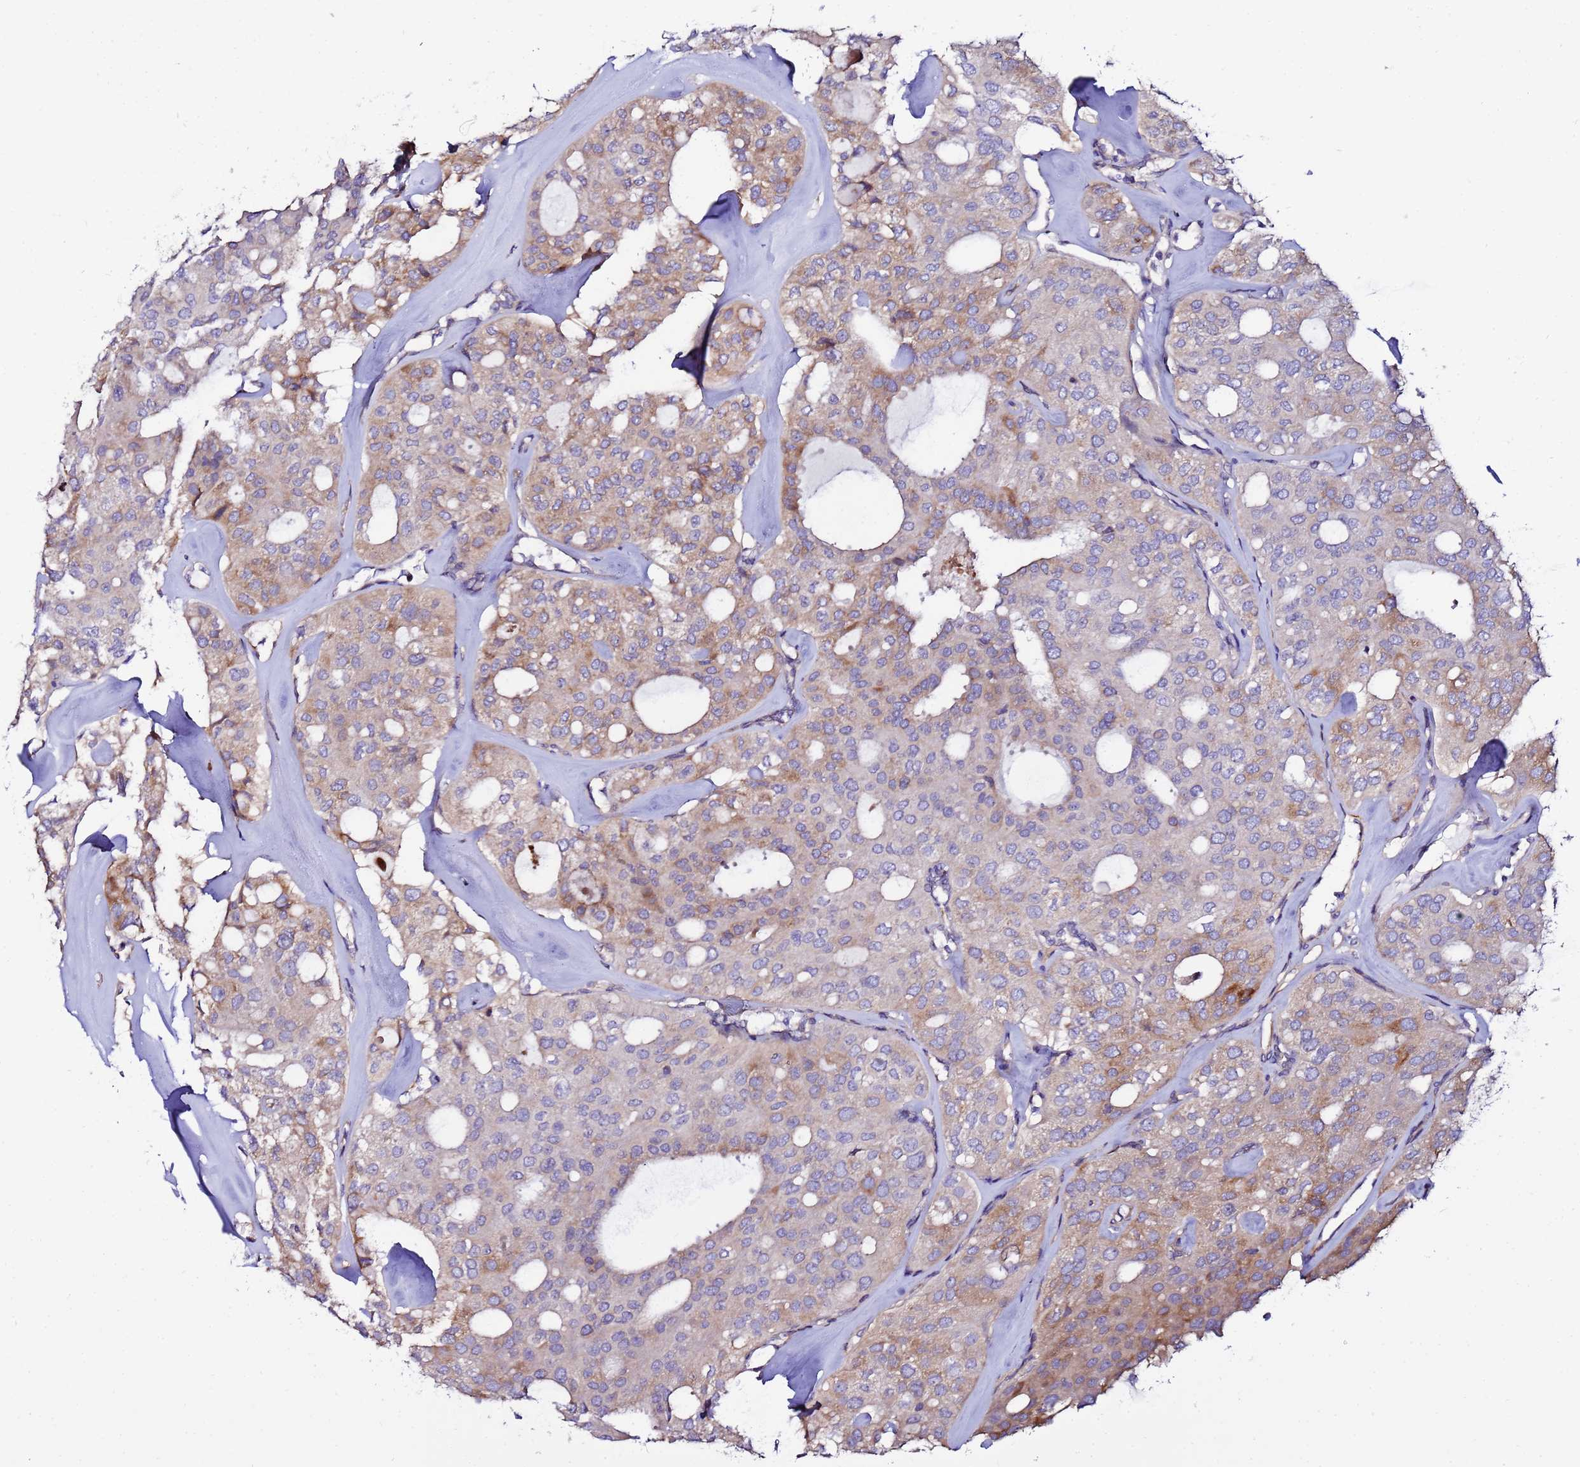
{"staining": {"intensity": "moderate", "quantity": "25%-75%", "location": "cytoplasmic/membranous"}, "tissue": "thyroid cancer", "cell_type": "Tumor cells", "image_type": "cancer", "snomed": [{"axis": "morphology", "description": "Follicular adenoma carcinoma, NOS"}, {"axis": "topography", "description": "Thyroid gland"}], "caption": "Thyroid cancer (follicular adenoma carcinoma) stained with a brown dye shows moderate cytoplasmic/membranous positive expression in approximately 25%-75% of tumor cells.", "gene": "JRKL", "patient": {"sex": "male", "age": 75}}